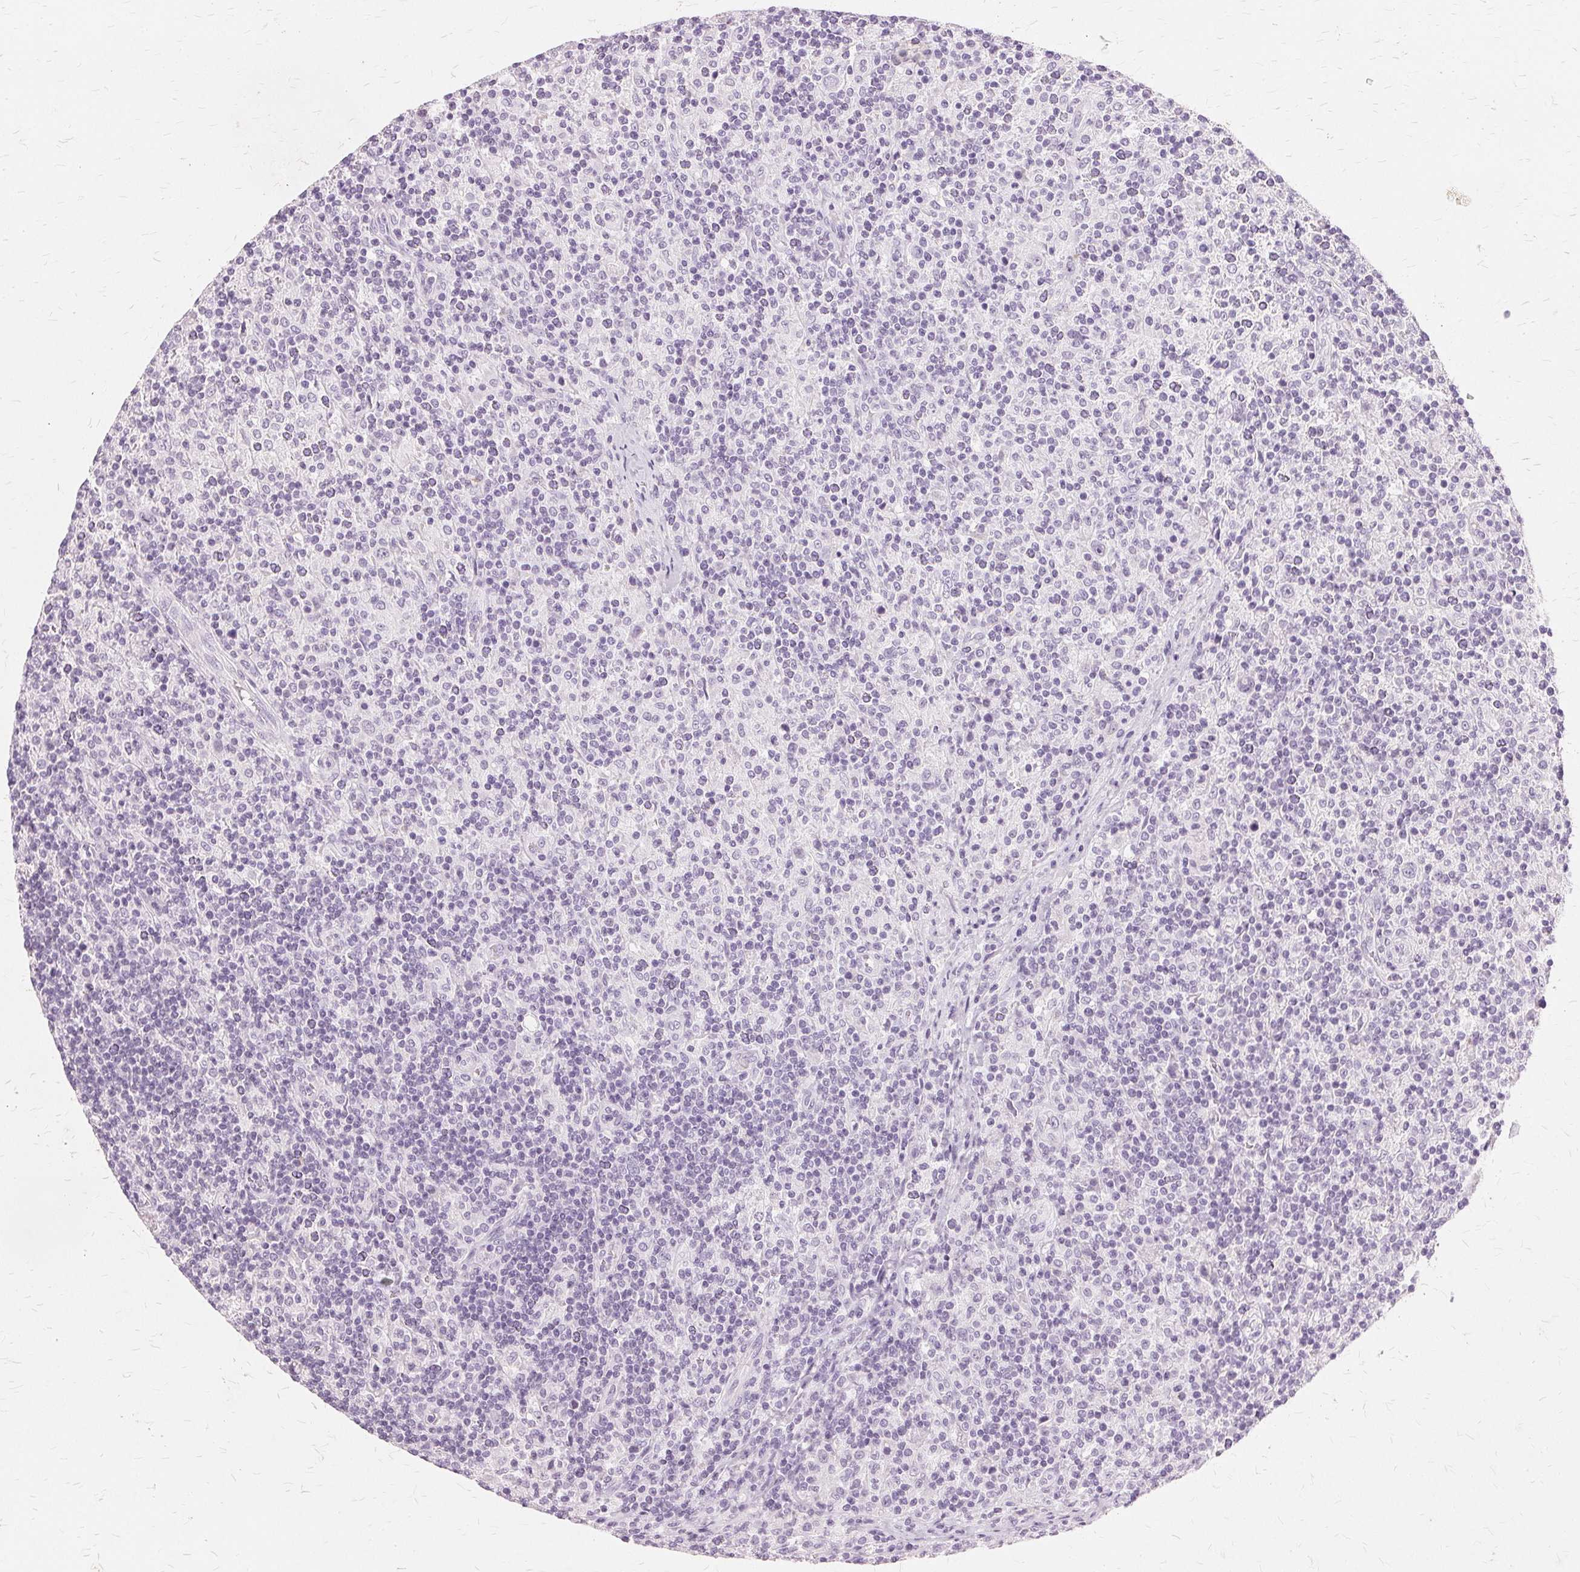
{"staining": {"intensity": "negative", "quantity": "none", "location": "none"}, "tissue": "lymphoma", "cell_type": "Tumor cells", "image_type": "cancer", "snomed": [{"axis": "morphology", "description": "Hodgkin's disease, NOS"}, {"axis": "topography", "description": "Lymph node"}], "caption": "IHC photomicrograph of neoplastic tissue: human Hodgkin's disease stained with DAB (3,3'-diaminobenzidine) reveals no significant protein expression in tumor cells.", "gene": "SLC45A3", "patient": {"sex": "male", "age": 70}}